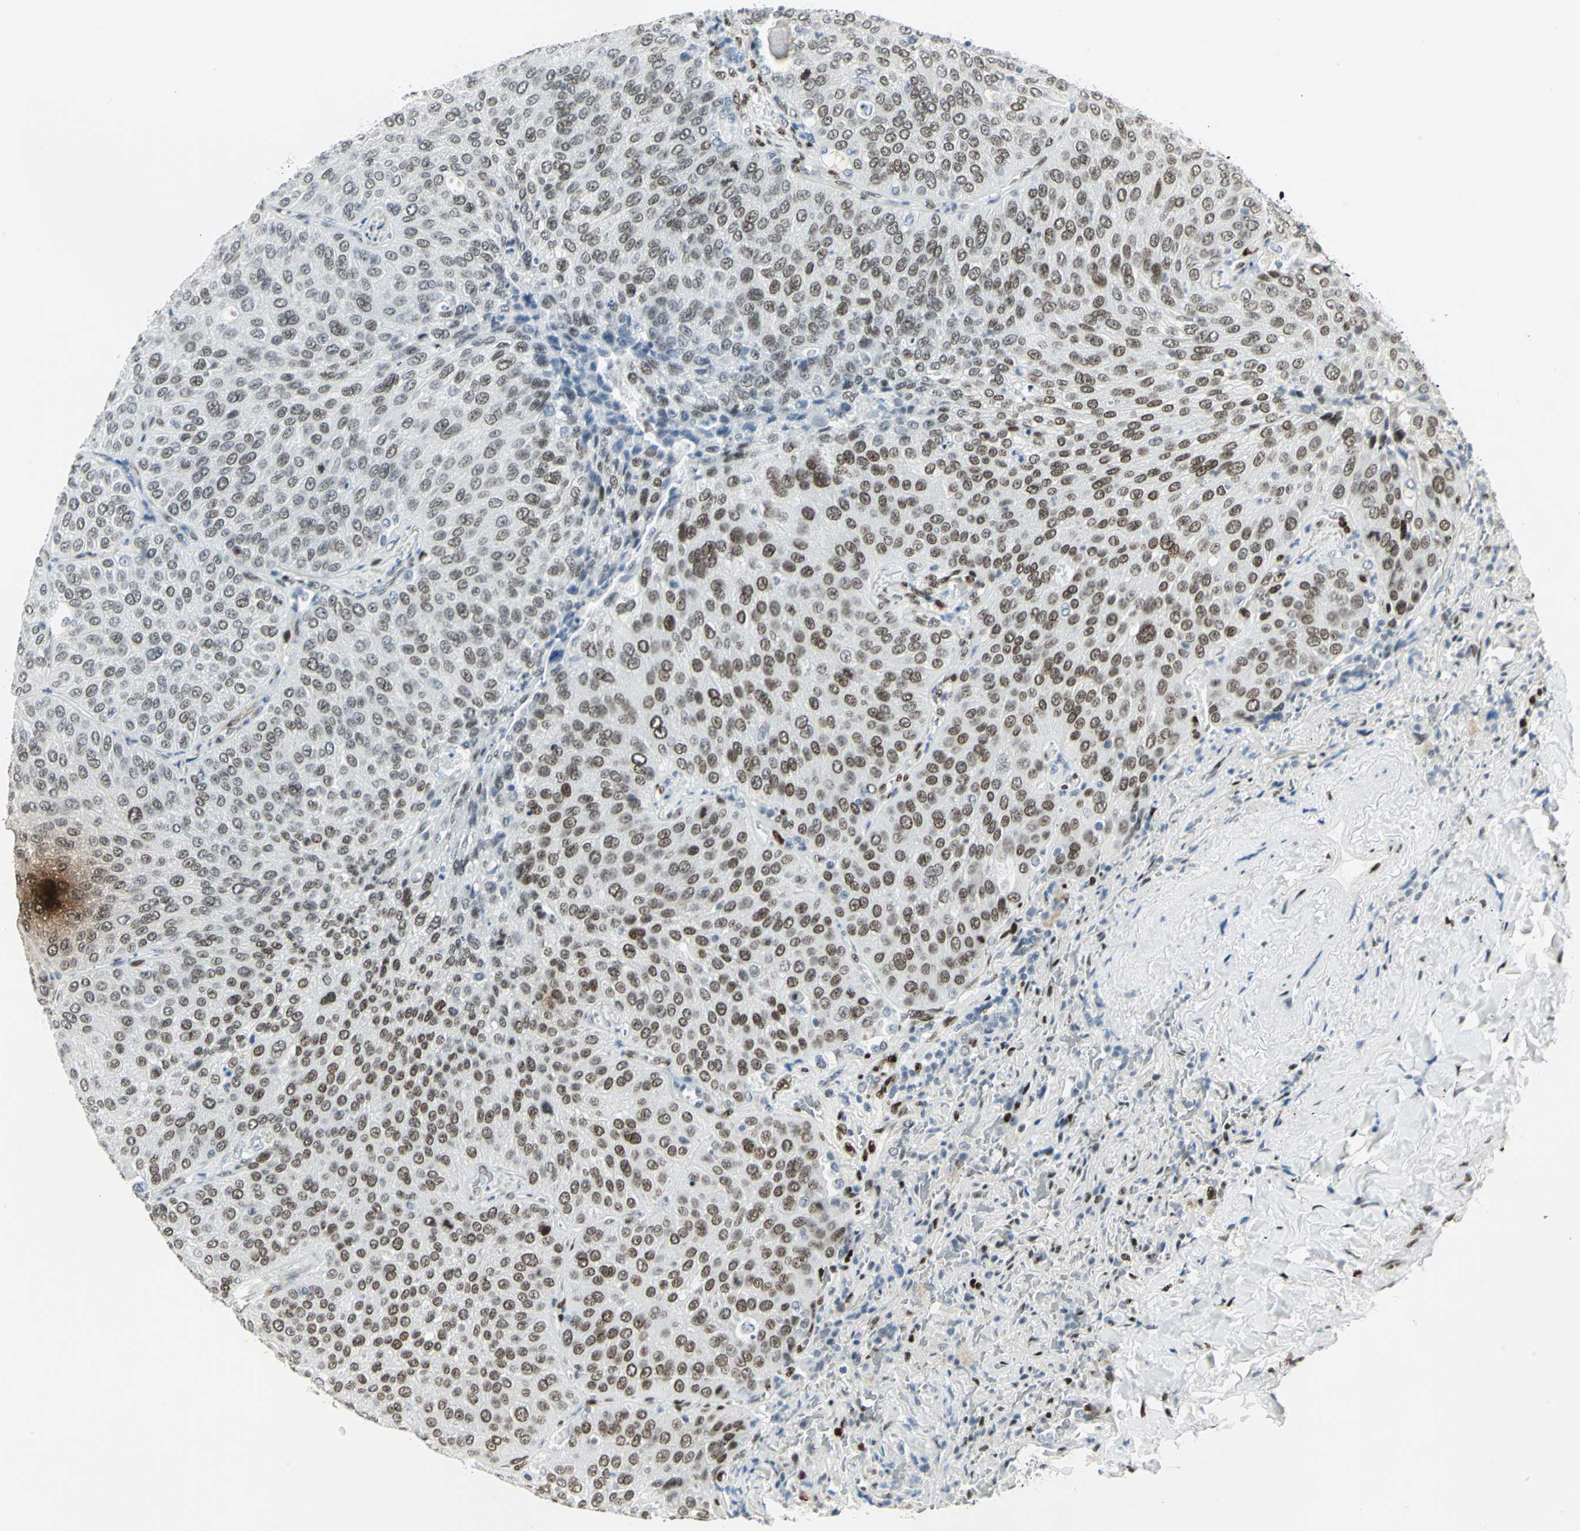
{"staining": {"intensity": "moderate", "quantity": ">75%", "location": "nuclear"}, "tissue": "lung cancer", "cell_type": "Tumor cells", "image_type": "cancer", "snomed": [{"axis": "morphology", "description": "Squamous cell carcinoma, NOS"}, {"axis": "topography", "description": "Lung"}], "caption": "A brown stain labels moderate nuclear positivity of a protein in lung cancer tumor cells.", "gene": "MEIS2", "patient": {"sex": "male", "age": 54}}